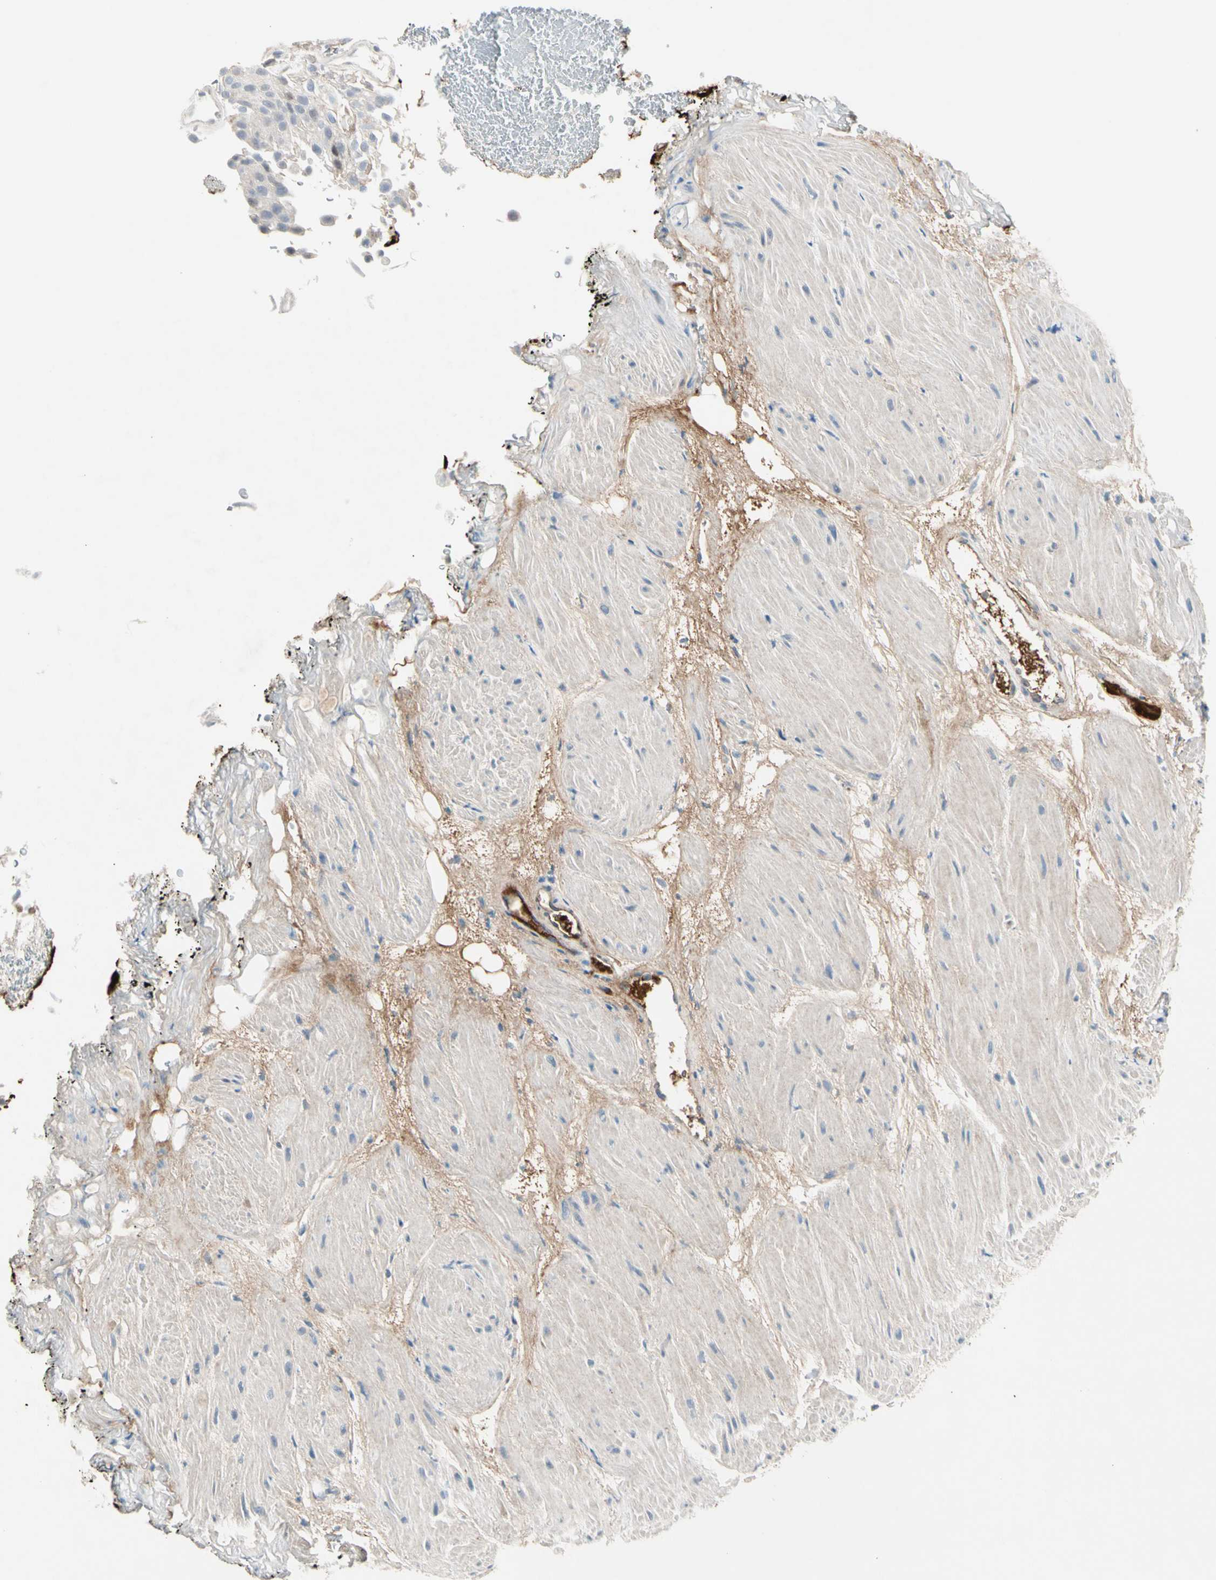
{"staining": {"intensity": "negative", "quantity": "none", "location": "none"}, "tissue": "urothelial cancer", "cell_type": "Tumor cells", "image_type": "cancer", "snomed": [{"axis": "morphology", "description": "Urothelial carcinoma, Low grade"}, {"axis": "topography", "description": "Urinary bladder"}], "caption": "Immunohistochemical staining of urothelial cancer reveals no significant expression in tumor cells.", "gene": "SERPIND1", "patient": {"sex": "male", "age": 78}}